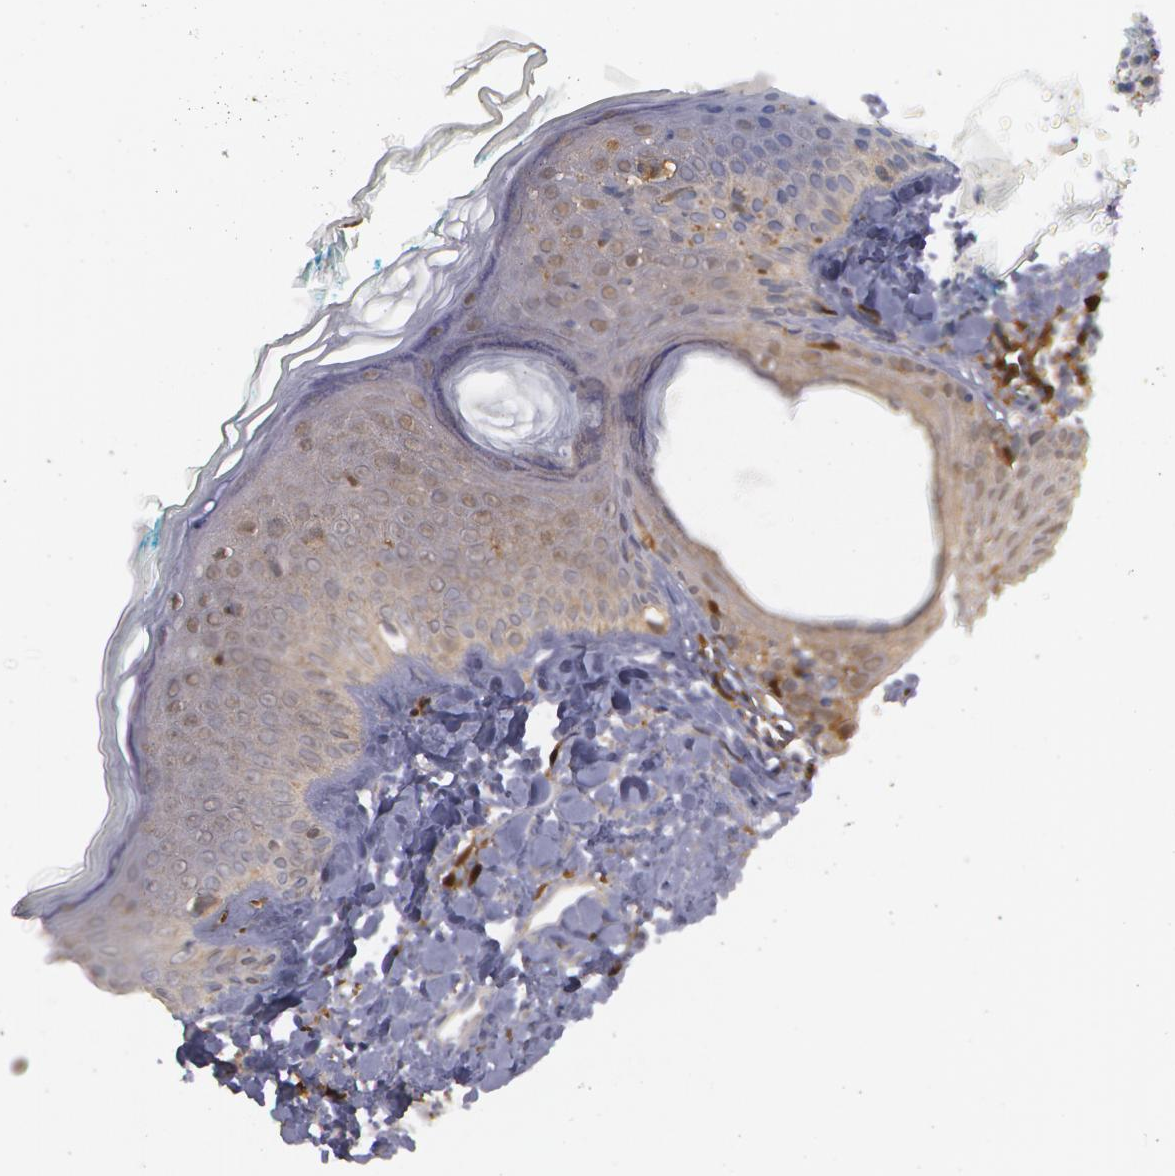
{"staining": {"intensity": "moderate", "quantity": "25%-75%", "location": "cytoplasmic/membranous,nuclear"}, "tissue": "skin", "cell_type": "Fibroblasts", "image_type": "normal", "snomed": [{"axis": "morphology", "description": "Normal tissue, NOS"}, {"axis": "topography", "description": "Skin"}], "caption": "Protein analysis of benign skin displays moderate cytoplasmic/membranous,nuclear expression in about 25%-75% of fibroblasts.", "gene": "SYK", "patient": {"sex": "male", "age": 86}}